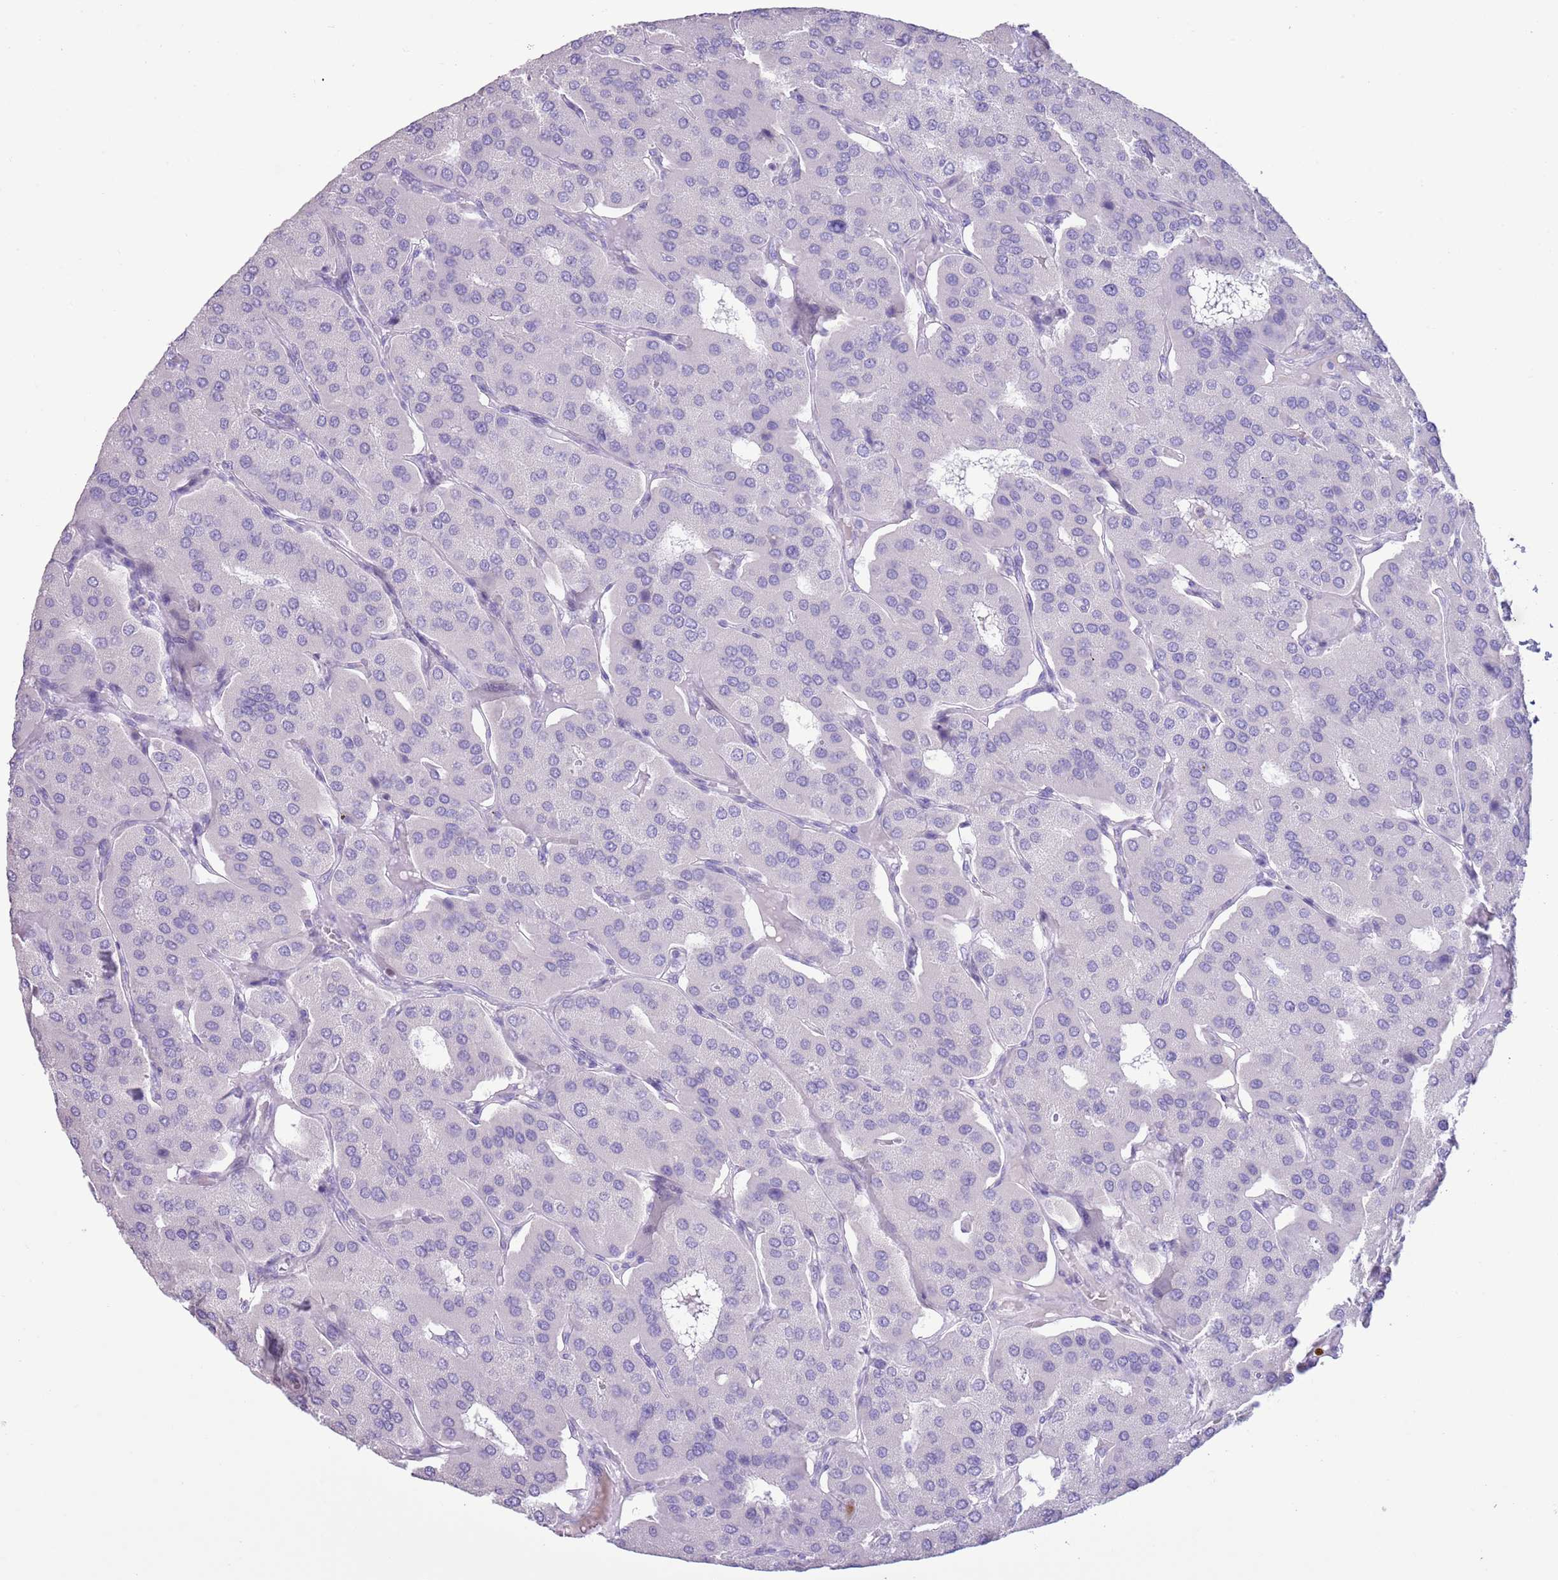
{"staining": {"intensity": "negative", "quantity": "none", "location": "none"}, "tissue": "parathyroid gland", "cell_type": "Glandular cells", "image_type": "normal", "snomed": [{"axis": "morphology", "description": "Normal tissue, NOS"}, {"axis": "morphology", "description": "Adenoma, NOS"}, {"axis": "topography", "description": "Parathyroid gland"}], "caption": "Glandular cells show no significant staining in unremarkable parathyroid gland.", "gene": "BCL11B", "patient": {"sex": "female", "age": 86}}